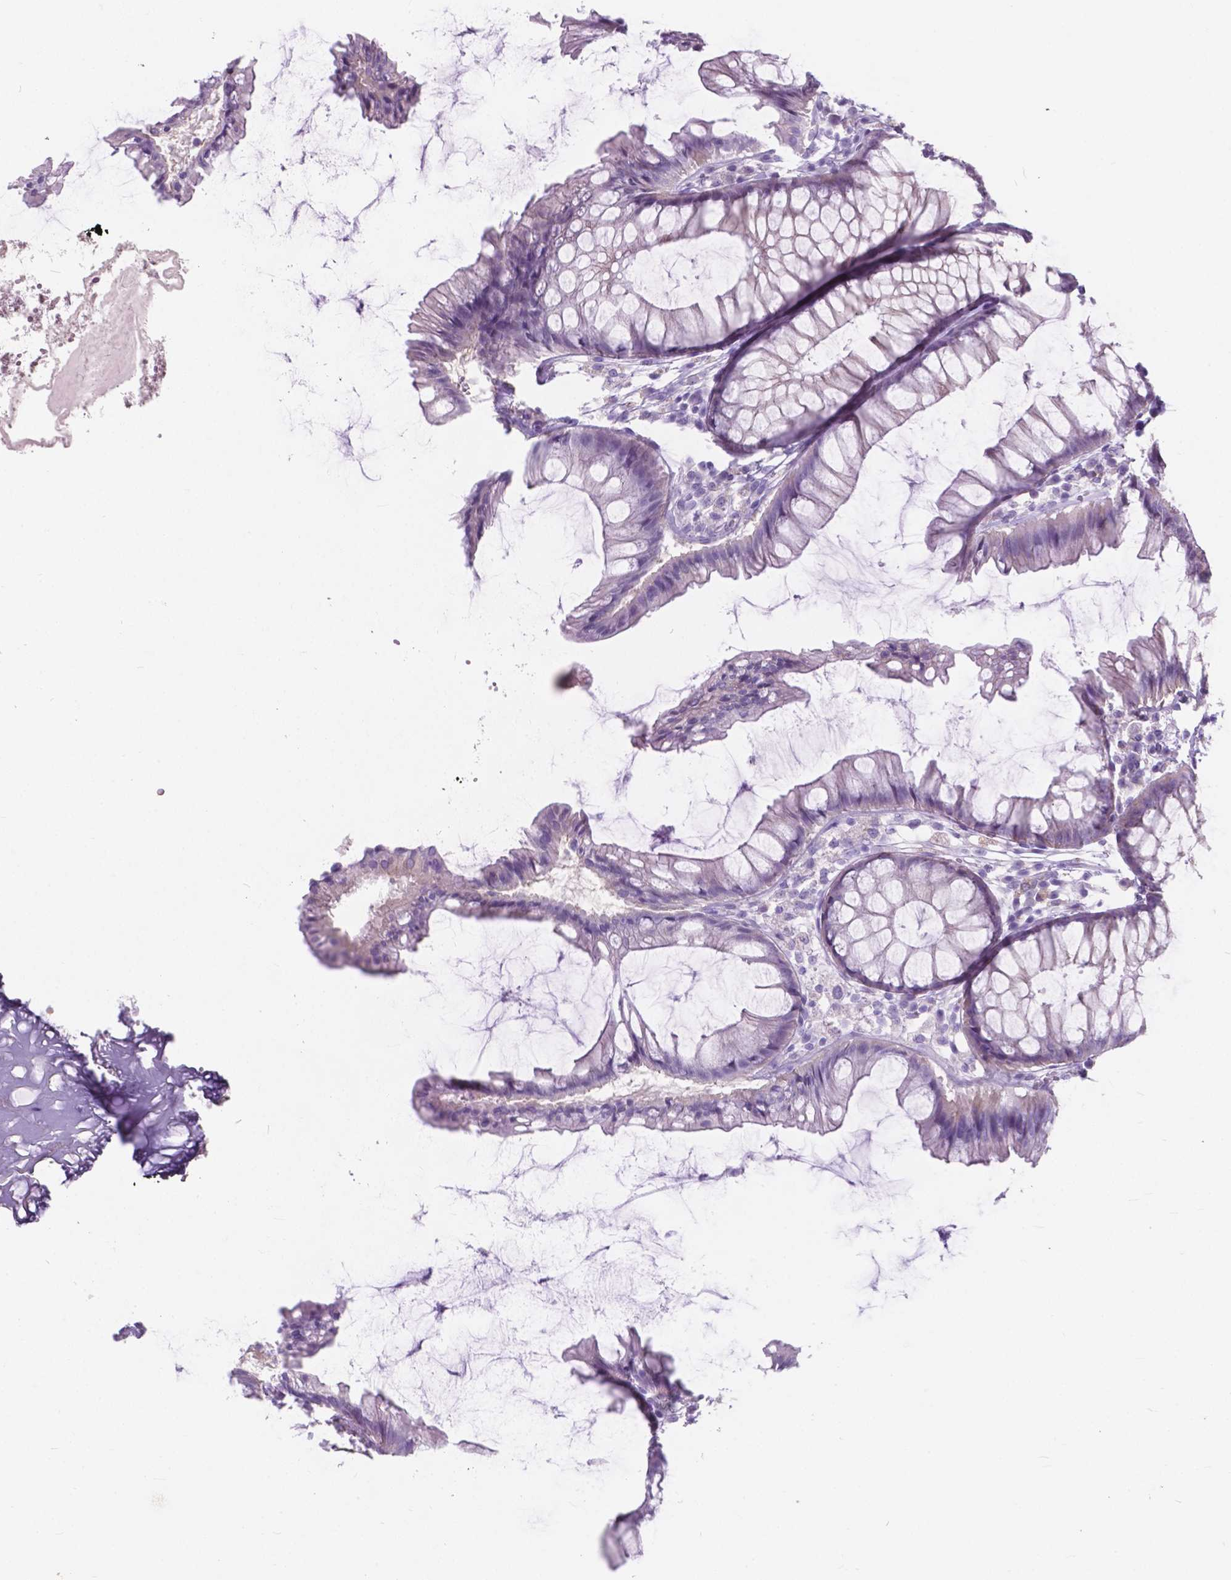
{"staining": {"intensity": "negative", "quantity": "none", "location": "none"}, "tissue": "colon", "cell_type": "Endothelial cells", "image_type": "normal", "snomed": [{"axis": "morphology", "description": "Normal tissue, NOS"}, {"axis": "morphology", "description": "Adenocarcinoma, NOS"}, {"axis": "topography", "description": "Colon"}], "caption": "A high-resolution photomicrograph shows immunohistochemistry staining of normal colon, which displays no significant expression in endothelial cells.", "gene": "KIAA0040", "patient": {"sex": "male", "age": 65}}